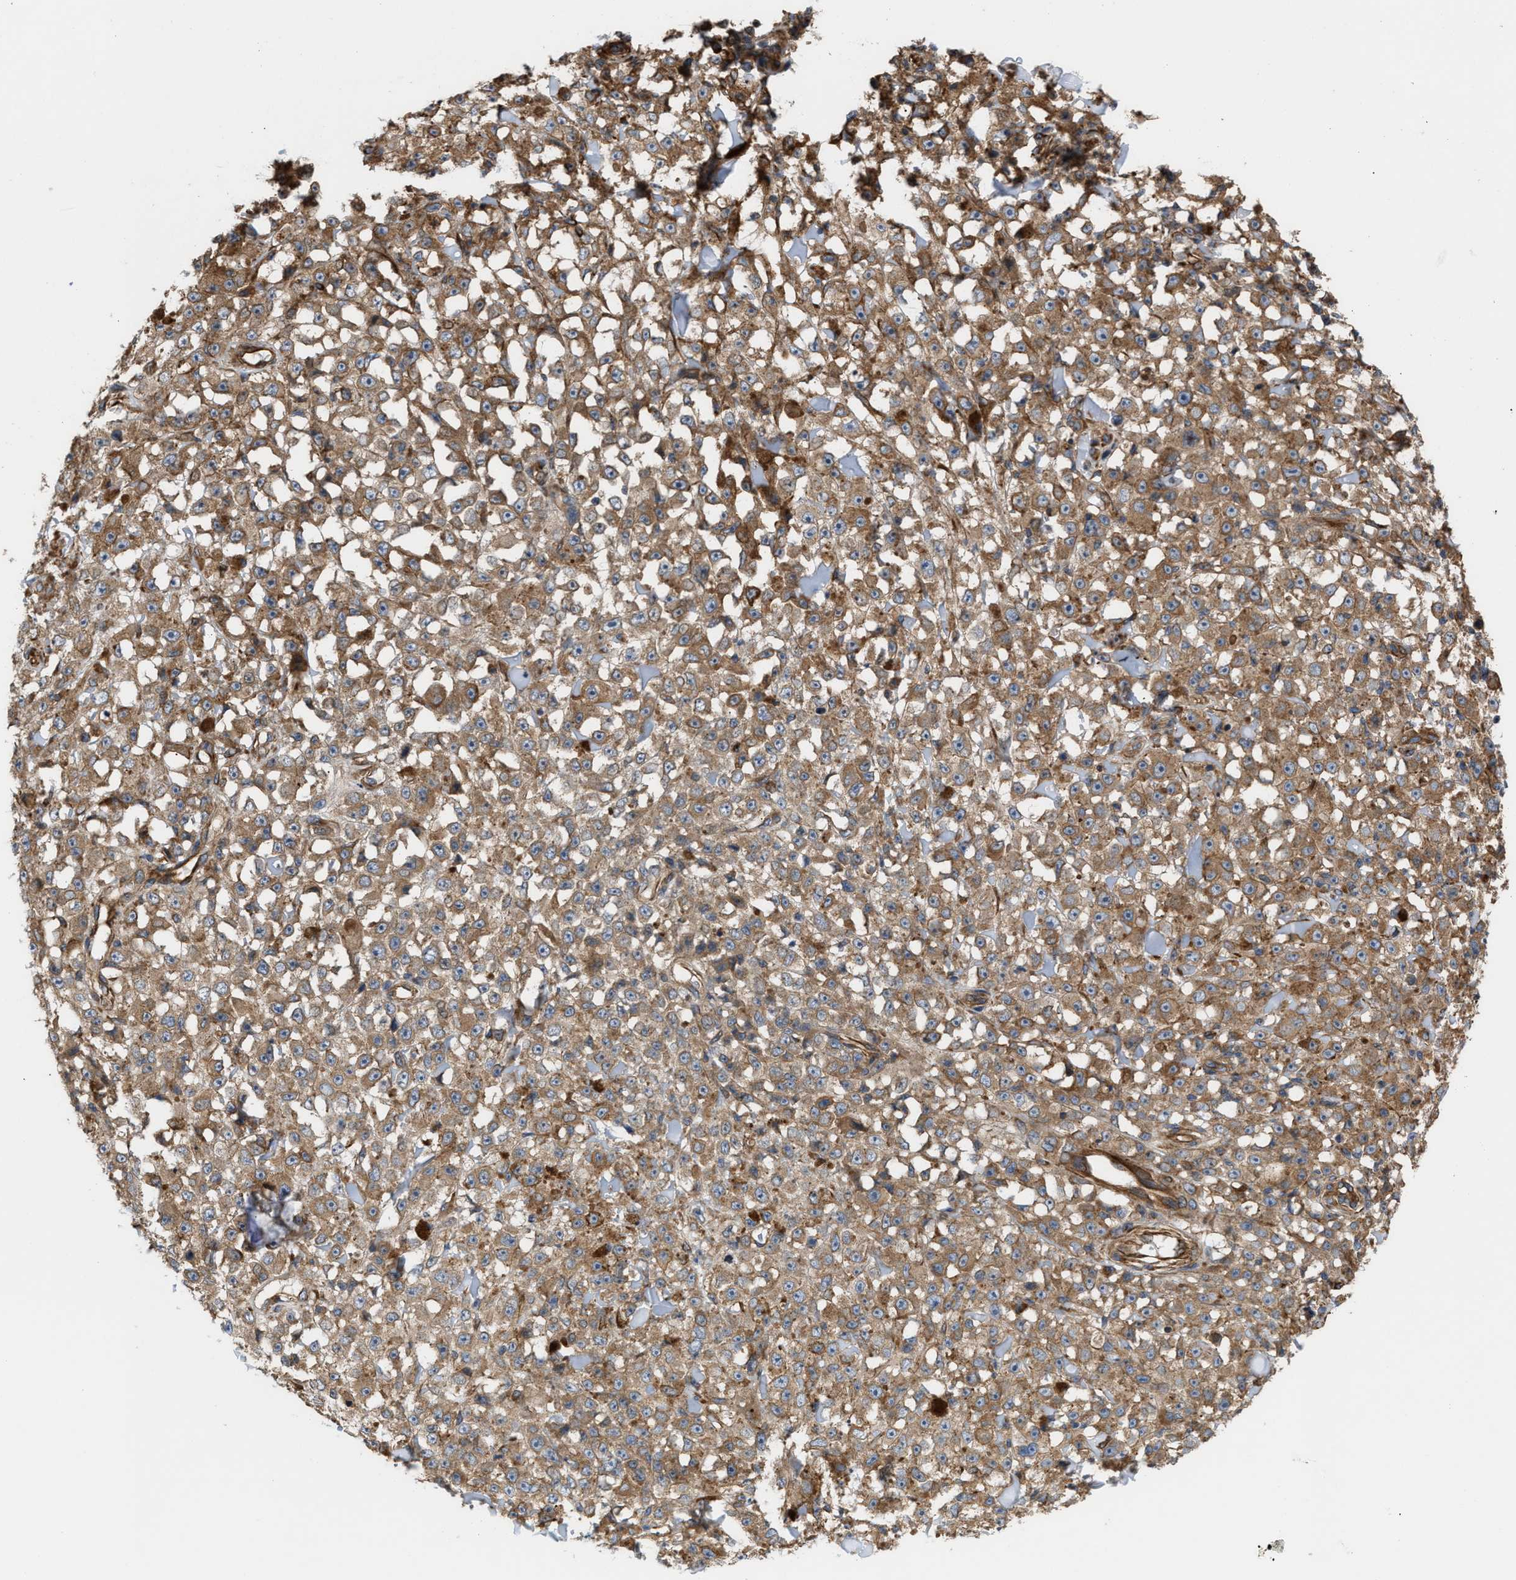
{"staining": {"intensity": "moderate", "quantity": ">75%", "location": "cytoplasmic/membranous"}, "tissue": "melanoma", "cell_type": "Tumor cells", "image_type": "cancer", "snomed": [{"axis": "morphology", "description": "Malignant melanoma, NOS"}, {"axis": "topography", "description": "Skin"}], "caption": "IHC (DAB) staining of human malignant melanoma demonstrates moderate cytoplasmic/membranous protein staining in about >75% of tumor cells.", "gene": "EPS15L1", "patient": {"sex": "female", "age": 82}}